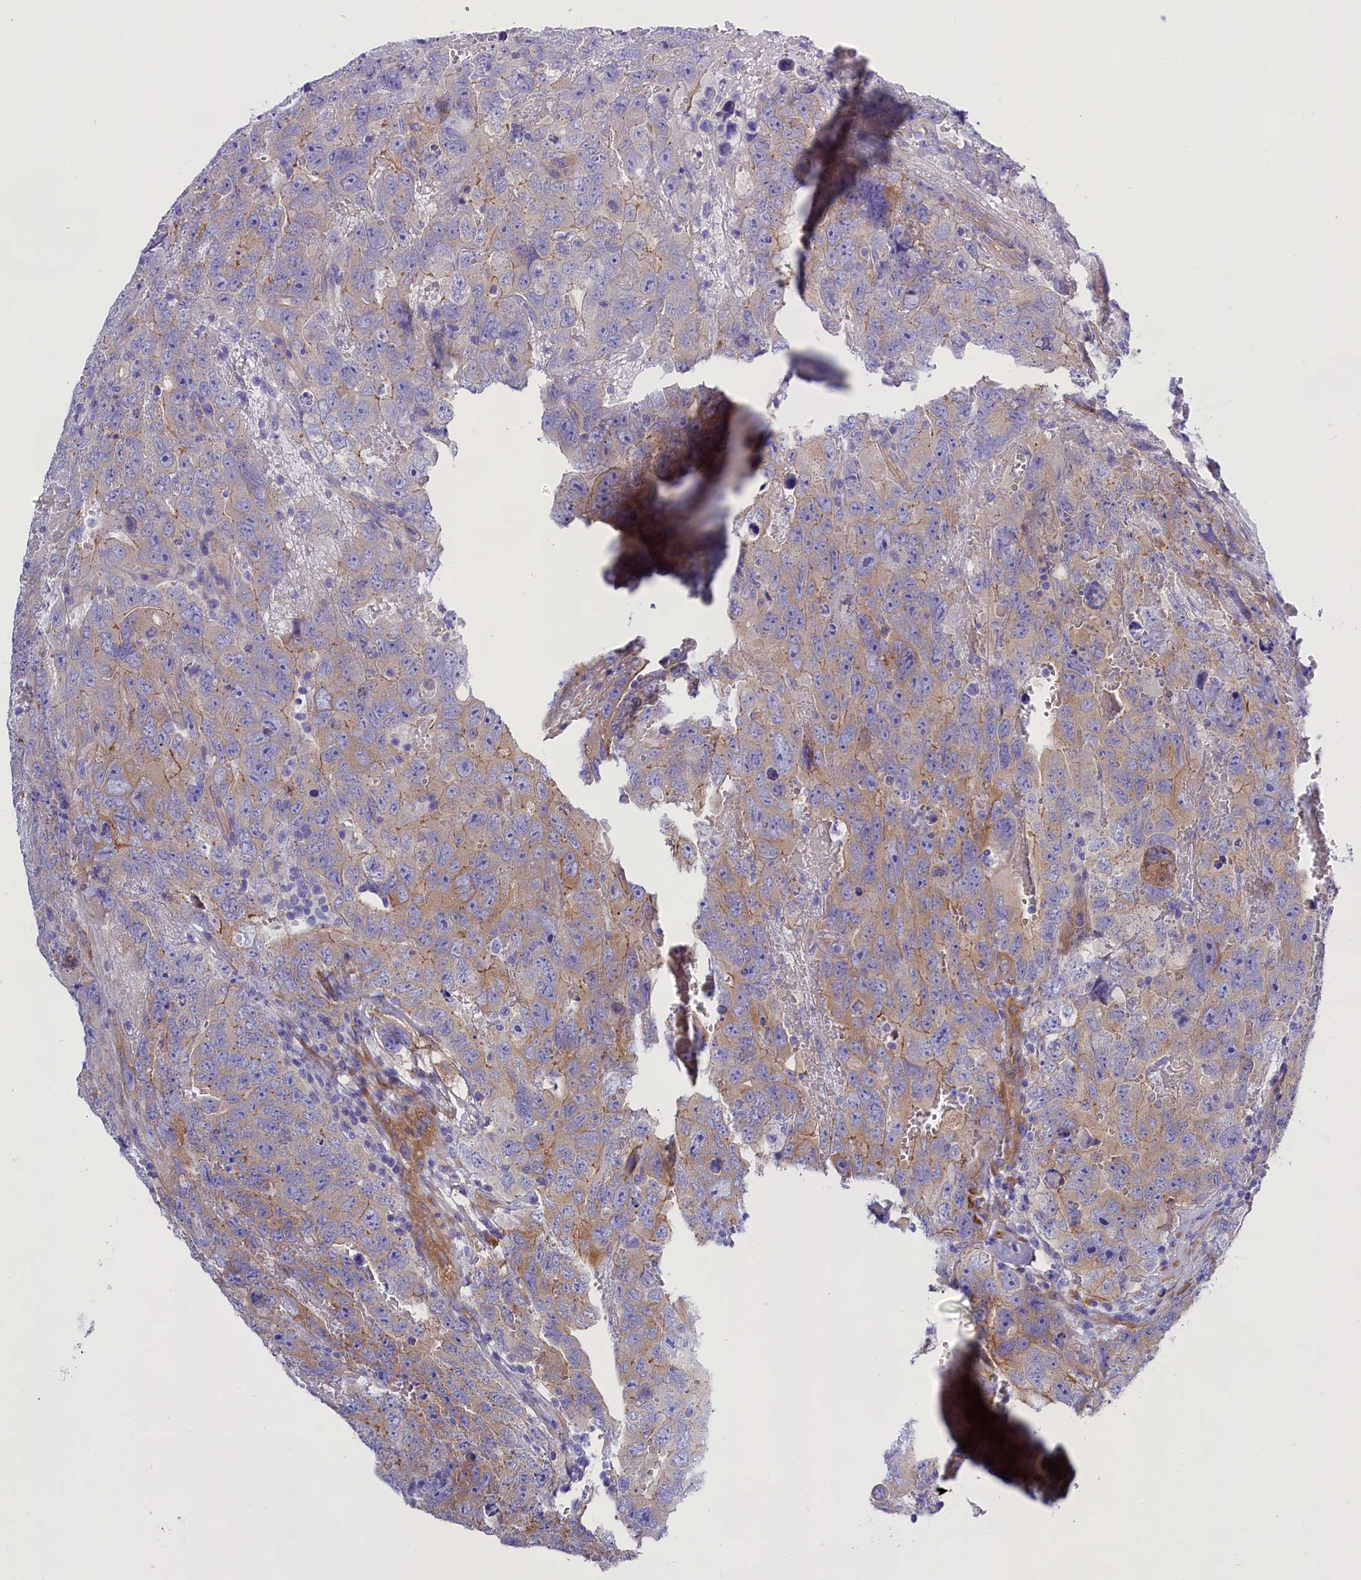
{"staining": {"intensity": "moderate", "quantity": "<25%", "location": "cytoplasmic/membranous"}, "tissue": "testis cancer", "cell_type": "Tumor cells", "image_type": "cancer", "snomed": [{"axis": "morphology", "description": "Carcinoma, Embryonal, NOS"}, {"axis": "topography", "description": "Testis"}], "caption": "Protein expression by IHC shows moderate cytoplasmic/membranous expression in about <25% of tumor cells in embryonal carcinoma (testis).", "gene": "PPP1R13L", "patient": {"sex": "male", "age": 45}}